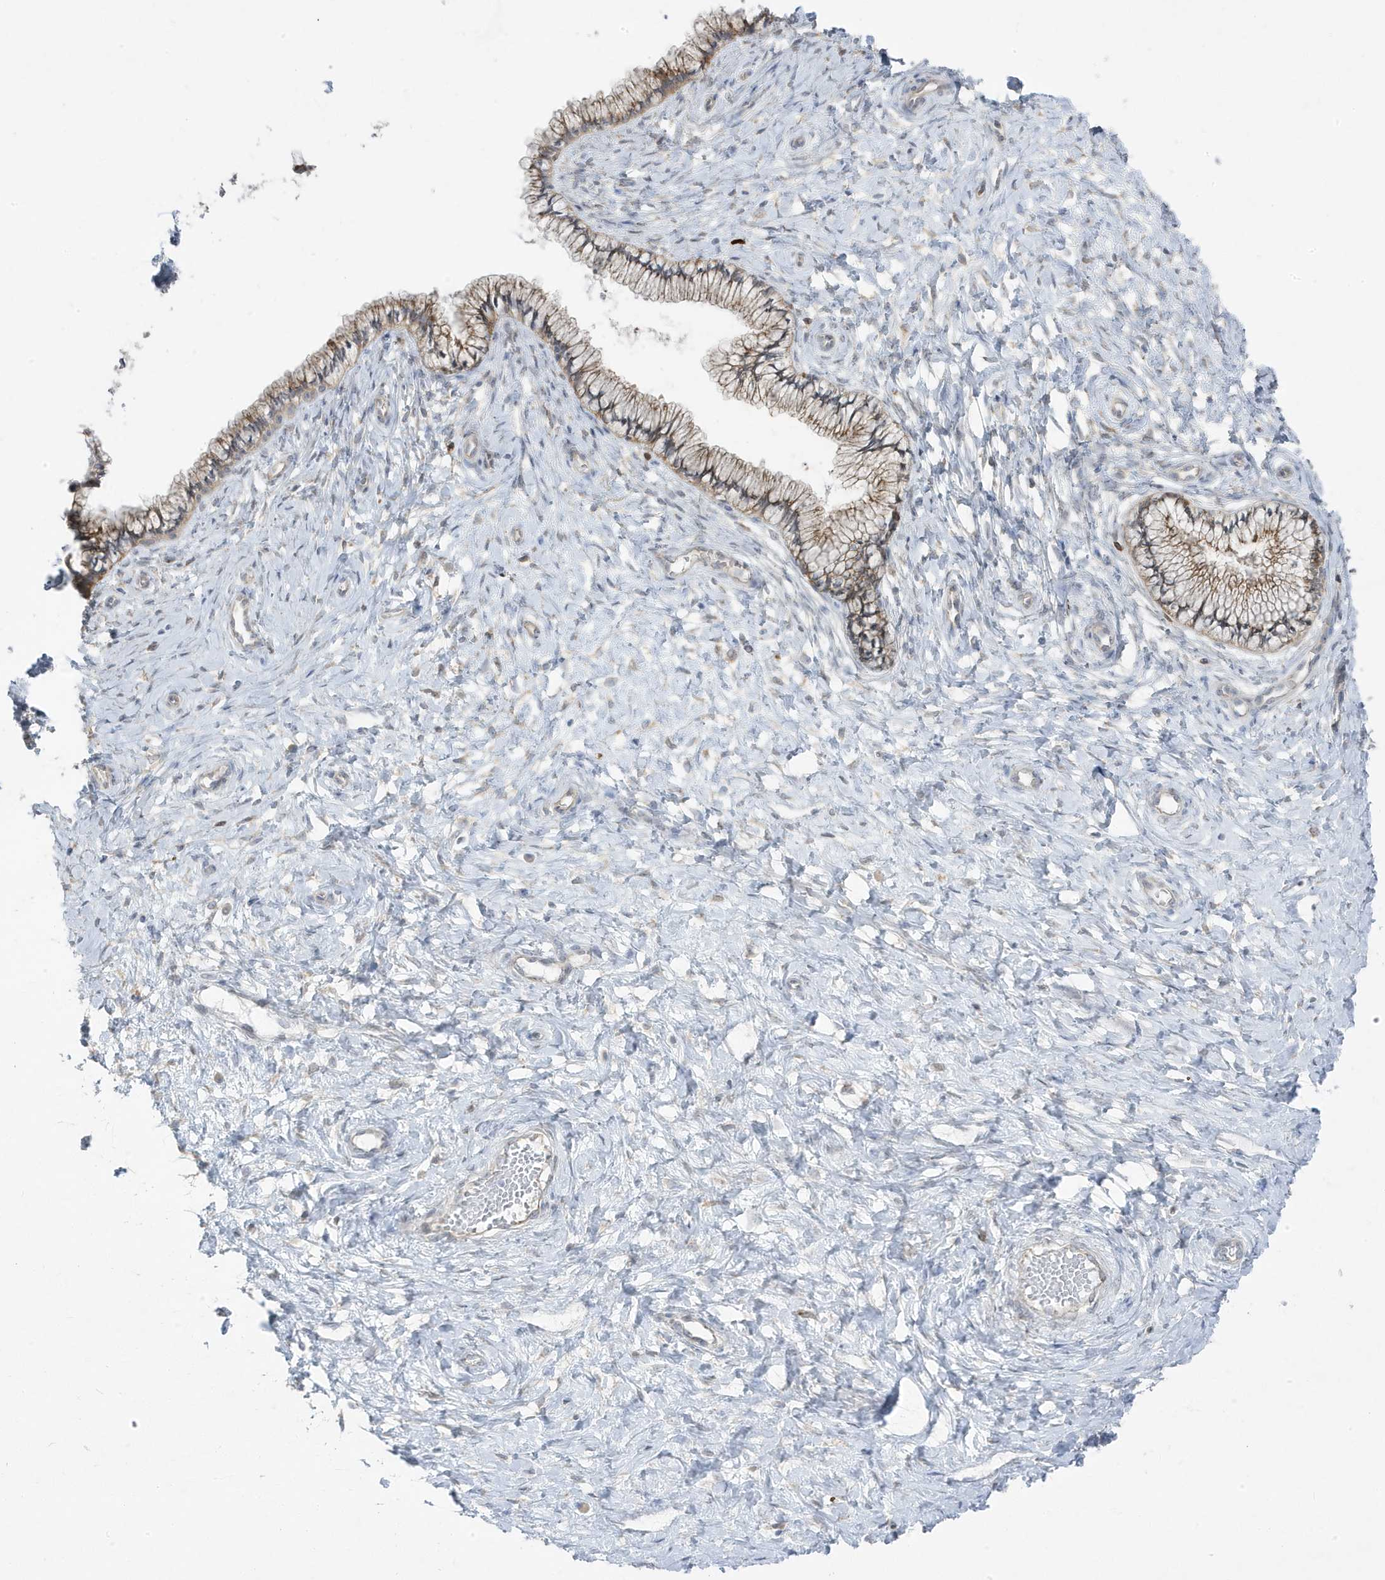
{"staining": {"intensity": "moderate", "quantity": "<25%", "location": "cytoplasmic/membranous"}, "tissue": "cervix", "cell_type": "Glandular cells", "image_type": "normal", "snomed": [{"axis": "morphology", "description": "Normal tissue, NOS"}, {"axis": "topography", "description": "Cervix"}], "caption": "A micrograph of cervix stained for a protein displays moderate cytoplasmic/membranous brown staining in glandular cells. (DAB (3,3'-diaminobenzidine) IHC, brown staining for protein, blue staining for nuclei).", "gene": "ZNF654", "patient": {"sex": "female", "age": 36}}